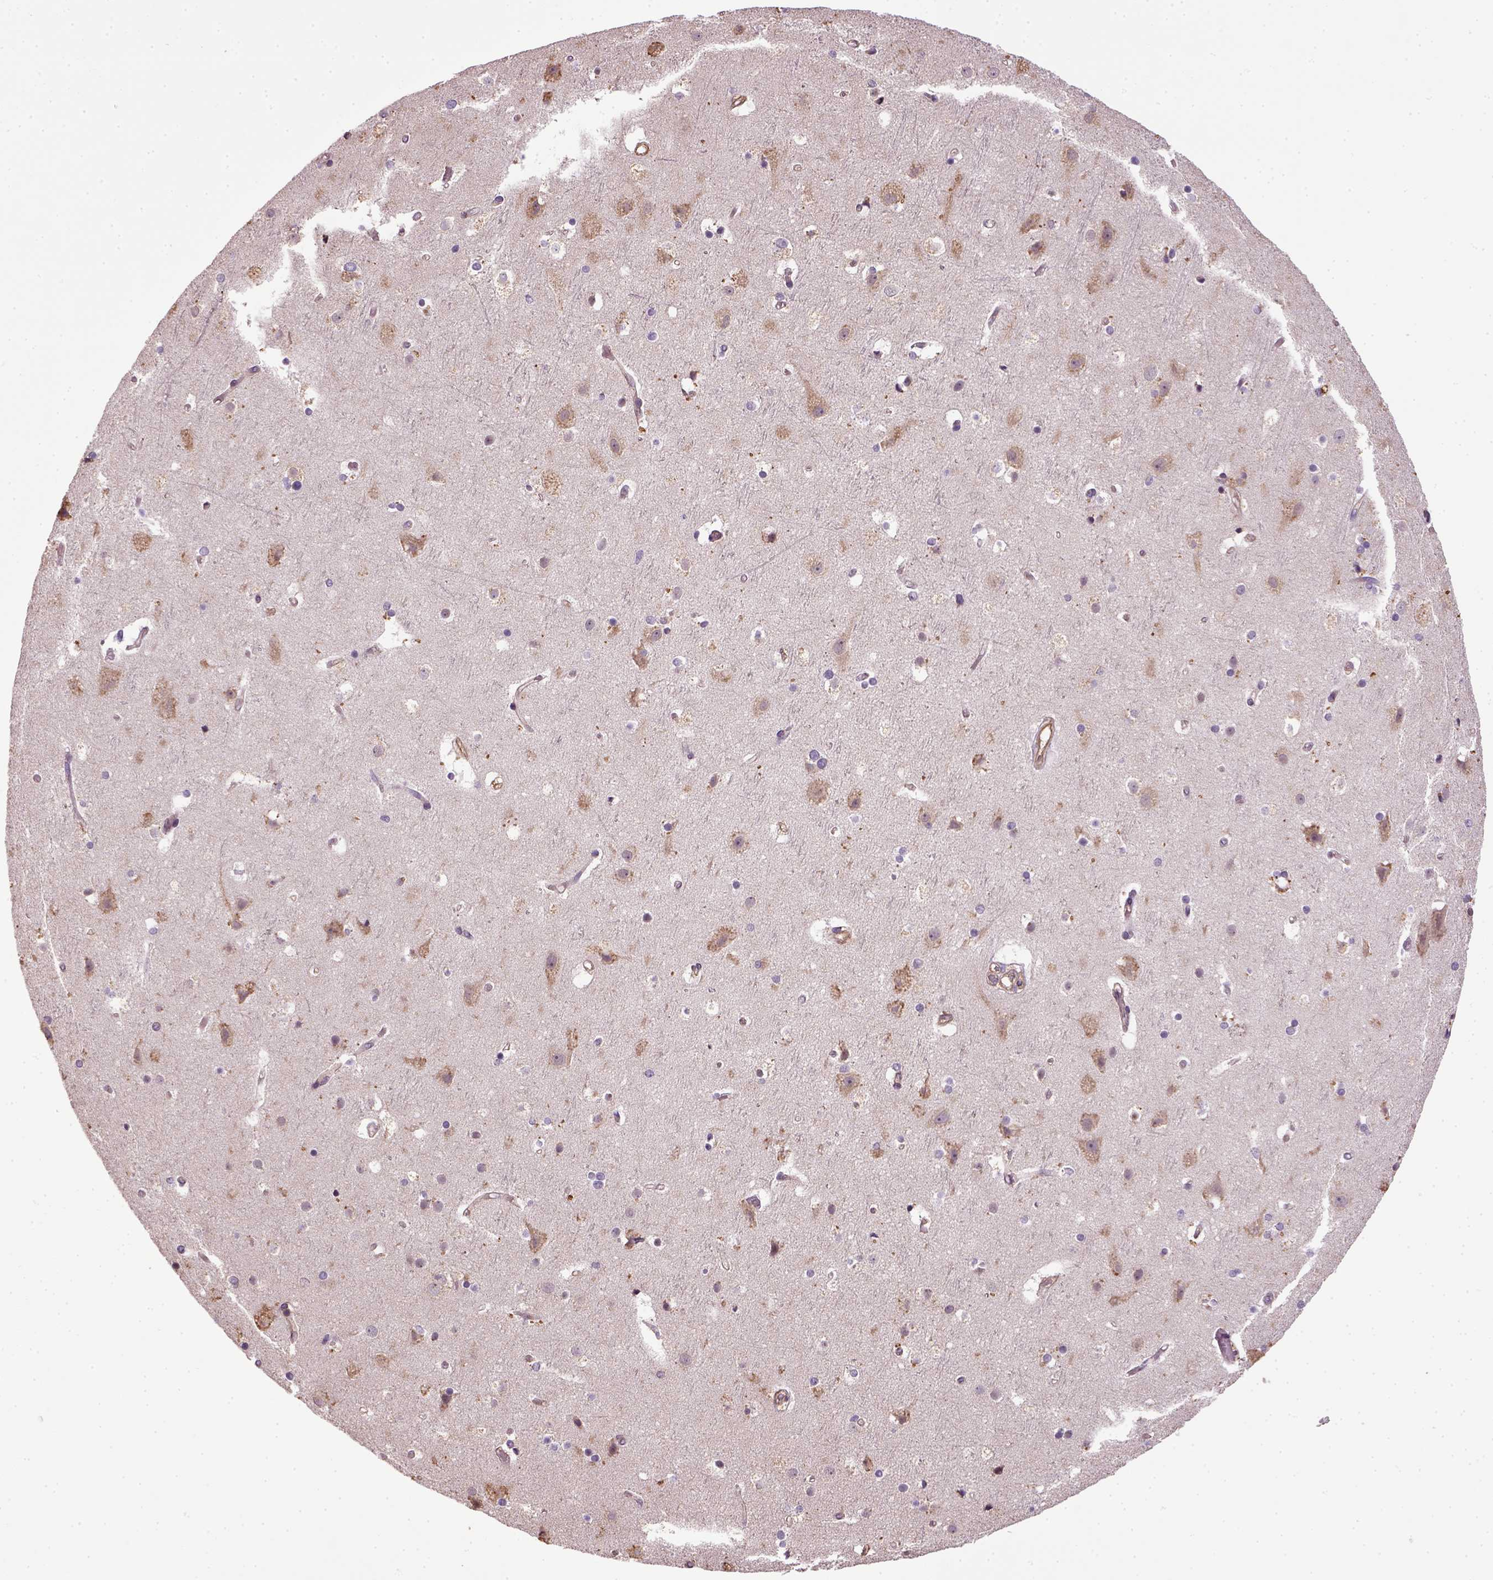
{"staining": {"intensity": "negative", "quantity": "none", "location": "none"}, "tissue": "cerebral cortex", "cell_type": "Endothelial cells", "image_type": "normal", "snomed": [{"axis": "morphology", "description": "Normal tissue, NOS"}, {"axis": "topography", "description": "Cerebral cortex"}], "caption": "IHC micrograph of normal cerebral cortex stained for a protein (brown), which shows no staining in endothelial cells. (Brightfield microscopy of DAB IHC at high magnification).", "gene": "TPRG1", "patient": {"sex": "female", "age": 52}}